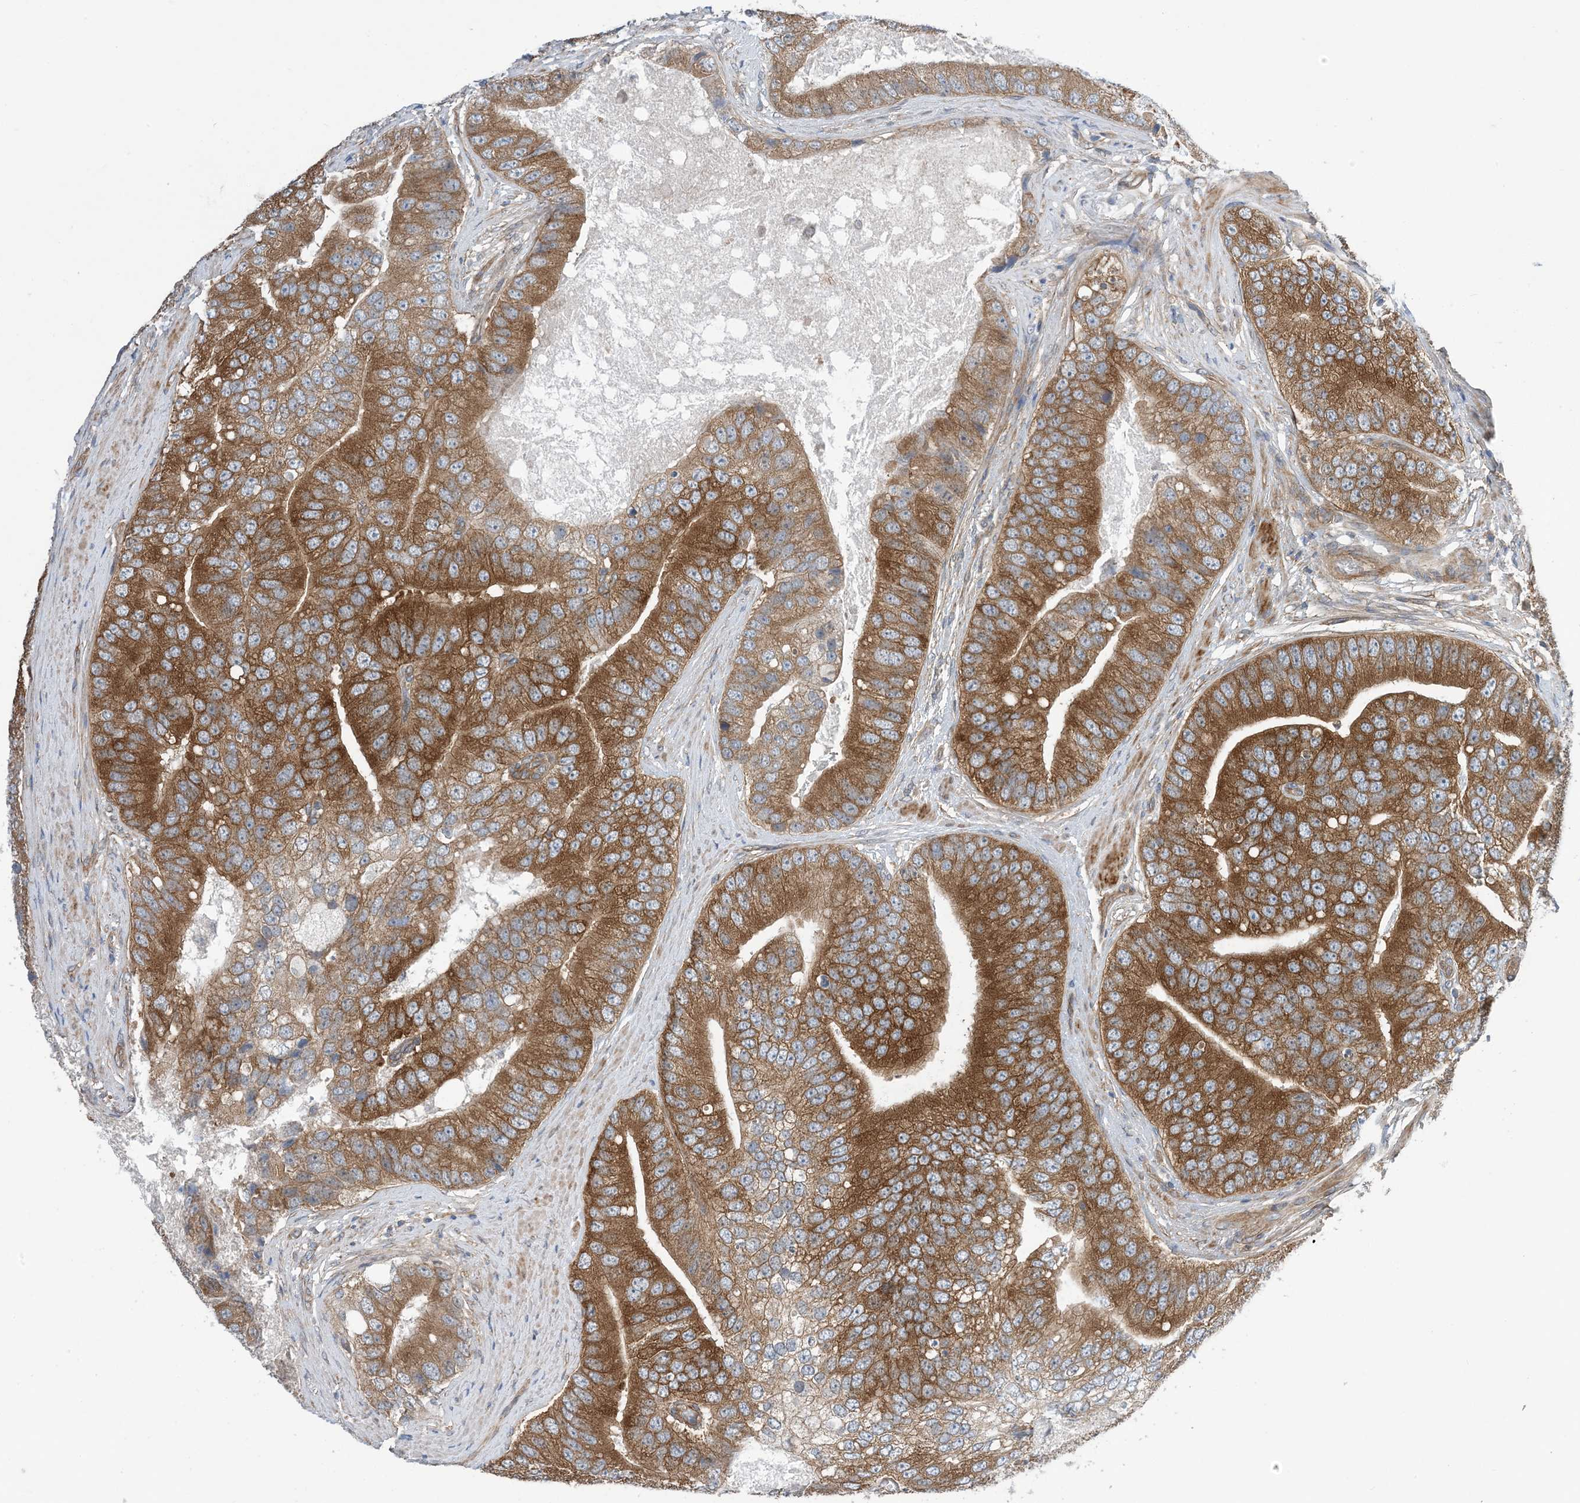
{"staining": {"intensity": "strong", "quantity": ">75%", "location": "cytoplasmic/membranous"}, "tissue": "prostate cancer", "cell_type": "Tumor cells", "image_type": "cancer", "snomed": [{"axis": "morphology", "description": "Adenocarcinoma, High grade"}, {"axis": "topography", "description": "Prostate"}], "caption": "A brown stain labels strong cytoplasmic/membranous staining of a protein in high-grade adenocarcinoma (prostate) tumor cells.", "gene": "EHBP1", "patient": {"sex": "male", "age": 70}}